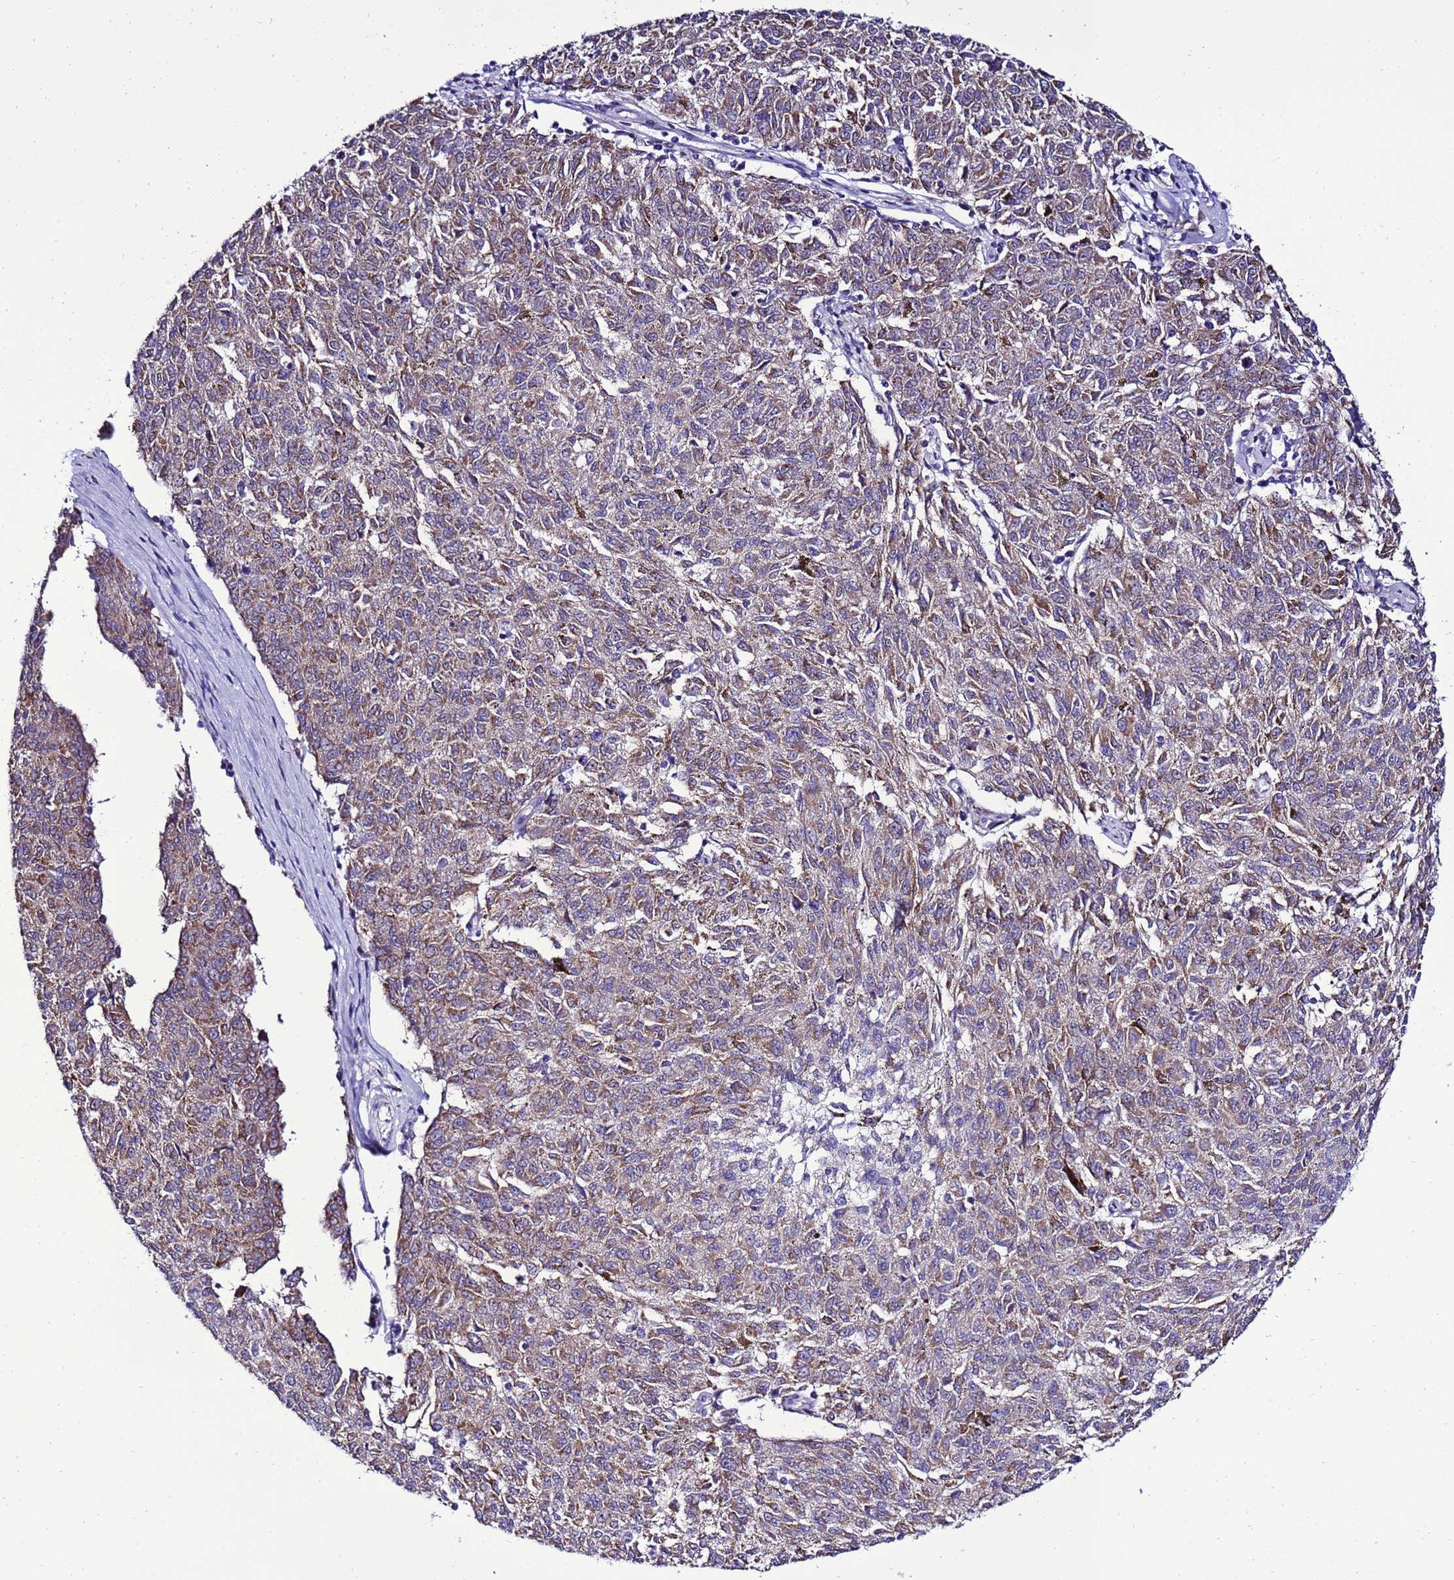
{"staining": {"intensity": "weak", "quantity": ">75%", "location": "cytoplasmic/membranous"}, "tissue": "melanoma", "cell_type": "Tumor cells", "image_type": "cancer", "snomed": [{"axis": "morphology", "description": "Malignant melanoma, NOS"}, {"axis": "topography", "description": "Skin"}], "caption": "Melanoma stained with a brown dye demonstrates weak cytoplasmic/membranous positive expression in approximately >75% of tumor cells.", "gene": "DPH6", "patient": {"sex": "female", "age": 72}}